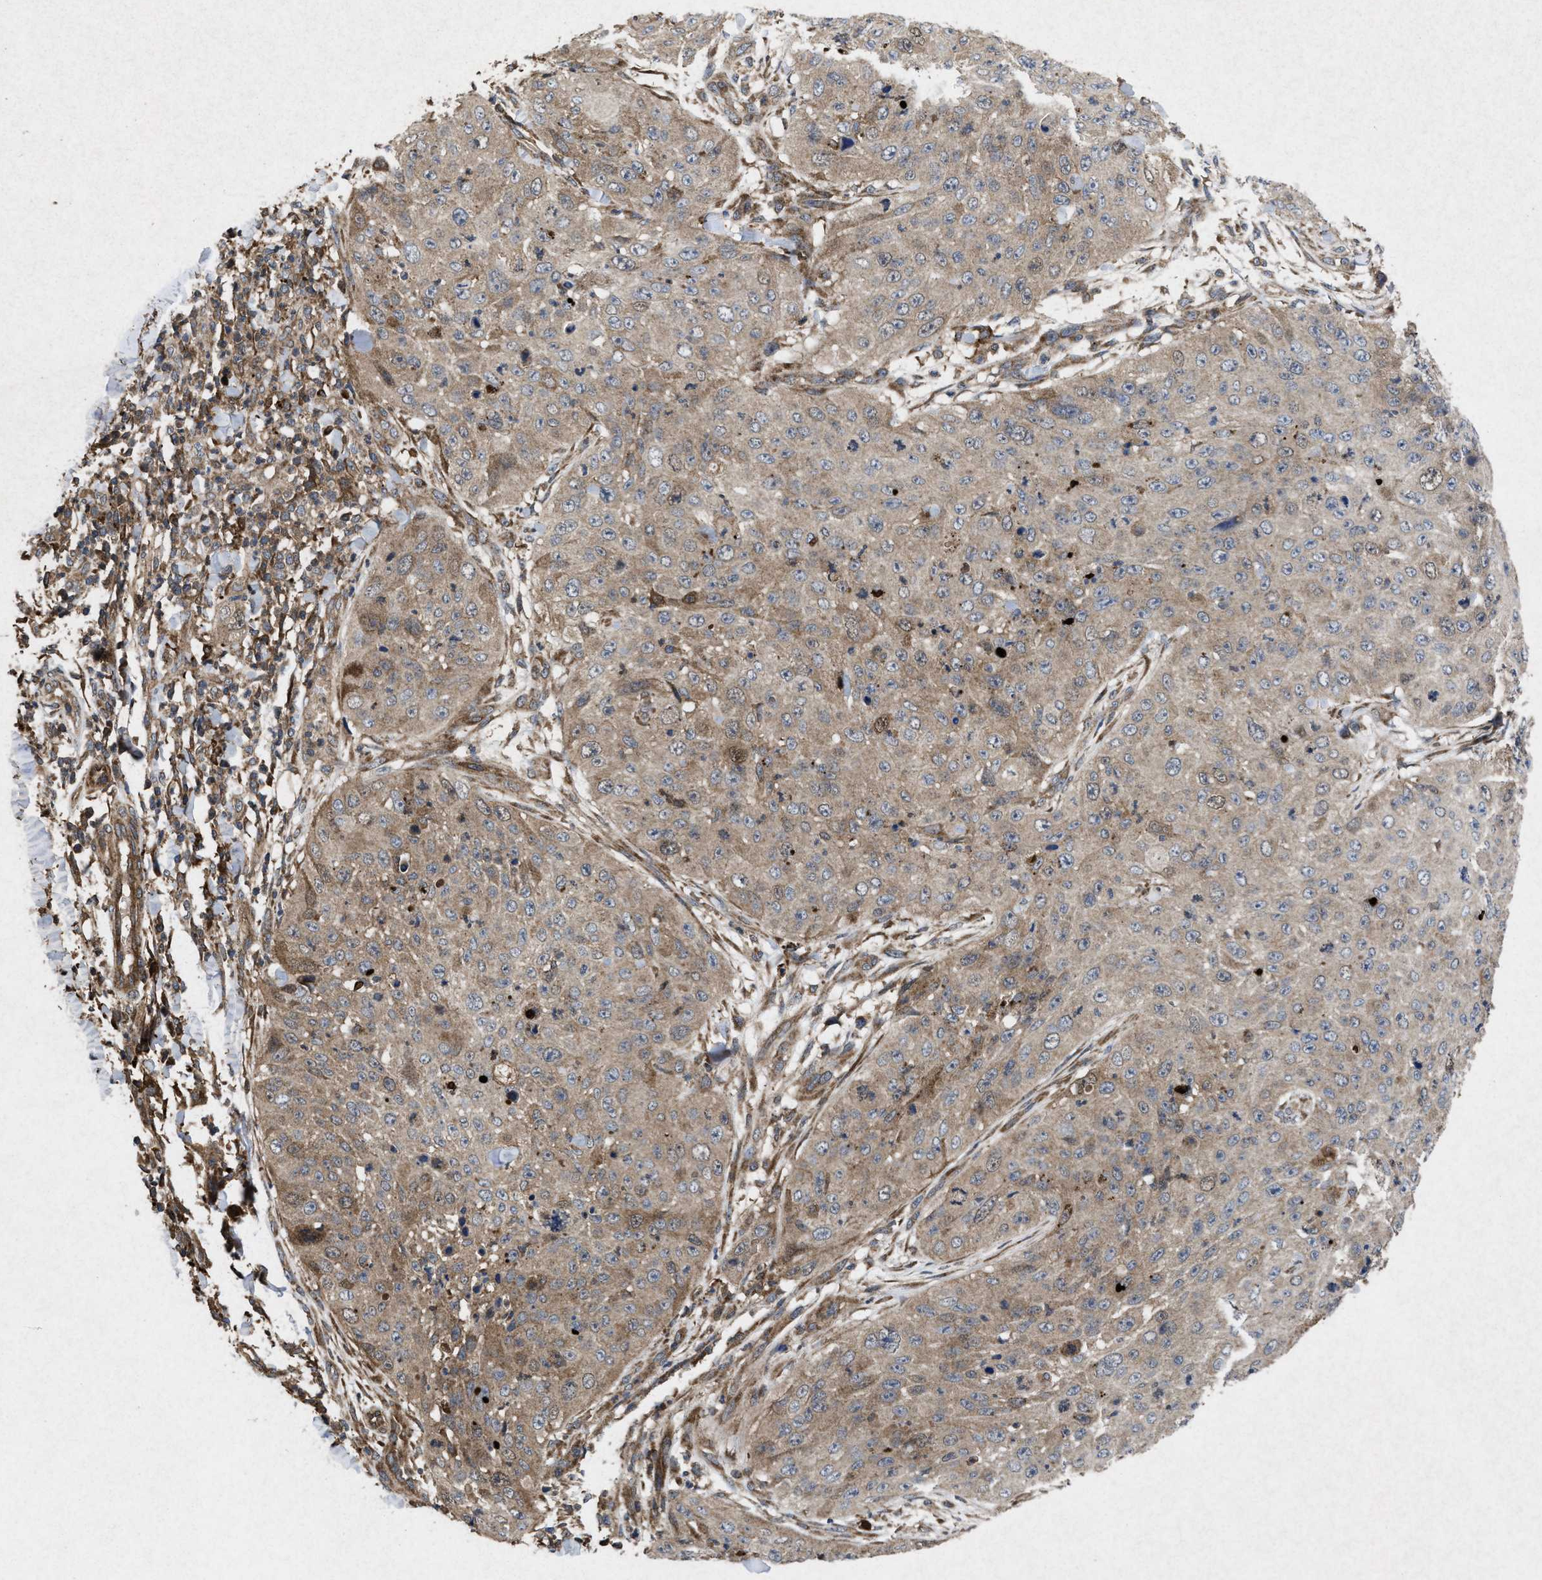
{"staining": {"intensity": "weak", "quantity": ">75%", "location": "cytoplasmic/membranous"}, "tissue": "skin cancer", "cell_type": "Tumor cells", "image_type": "cancer", "snomed": [{"axis": "morphology", "description": "Squamous cell carcinoma, NOS"}, {"axis": "topography", "description": "Skin"}], "caption": "Skin cancer (squamous cell carcinoma) tissue shows weak cytoplasmic/membranous expression in approximately >75% of tumor cells, visualized by immunohistochemistry.", "gene": "MSI2", "patient": {"sex": "female", "age": 80}}